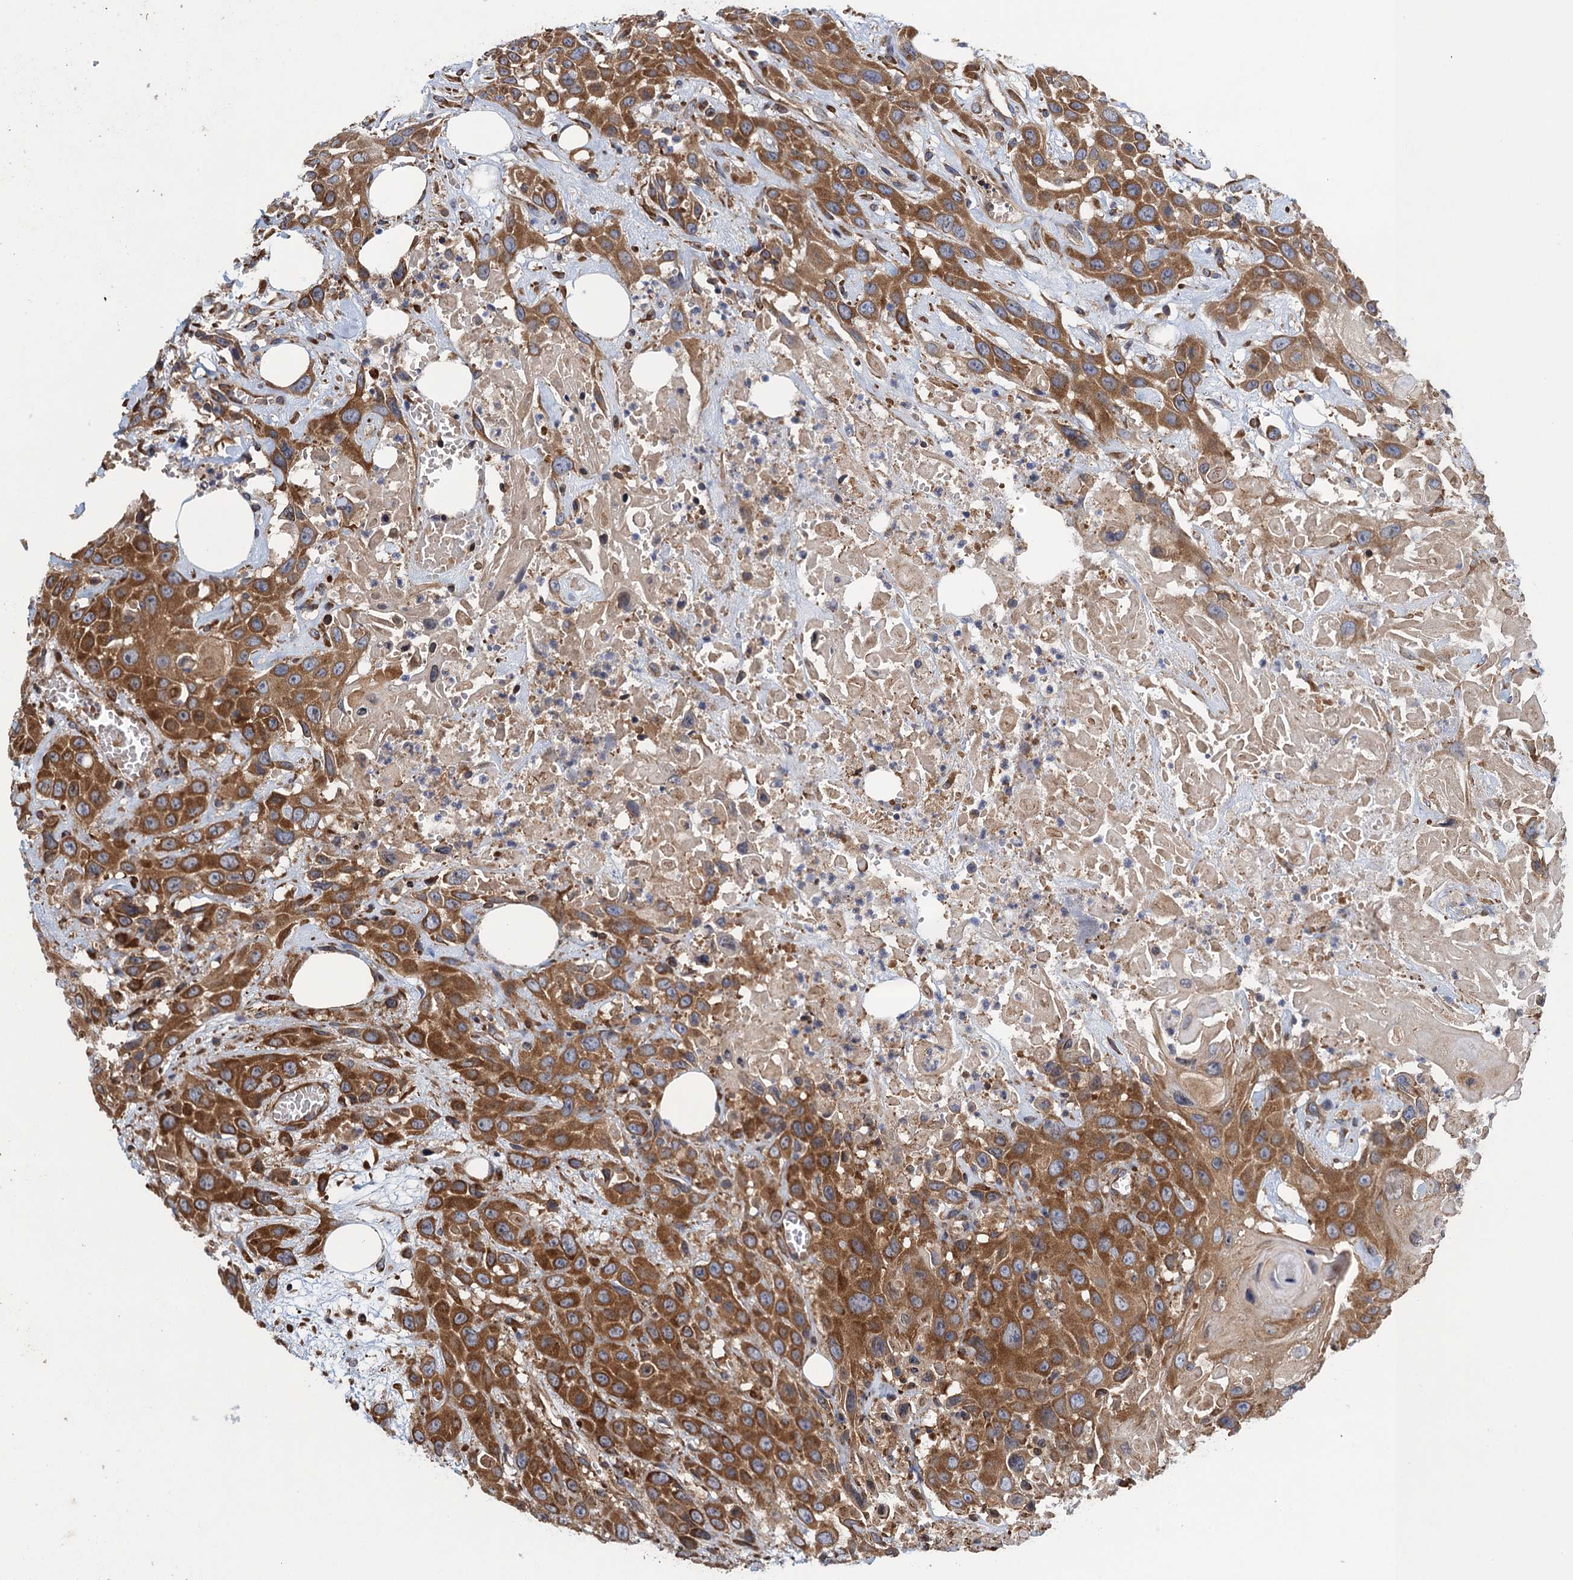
{"staining": {"intensity": "moderate", "quantity": ">75%", "location": "cytoplasmic/membranous"}, "tissue": "head and neck cancer", "cell_type": "Tumor cells", "image_type": "cancer", "snomed": [{"axis": "morphology", "description": "Squamous cell carcinoma, NOS"}, {"axis": "topography", "description": "Head-Neck"}], "caption": "IHC micrograph of neoplastic tissue: head and neck cancer stained using immunohistochemistry (IHC) reveals medium levels of moderate protein expression localized specifically in the cytoplasmic/membranous of tumor cells, appearing as a cytoplasmic/membranous brown color.", "gene": "MDM1", "patient": {"sex": "male", "age": 81}}